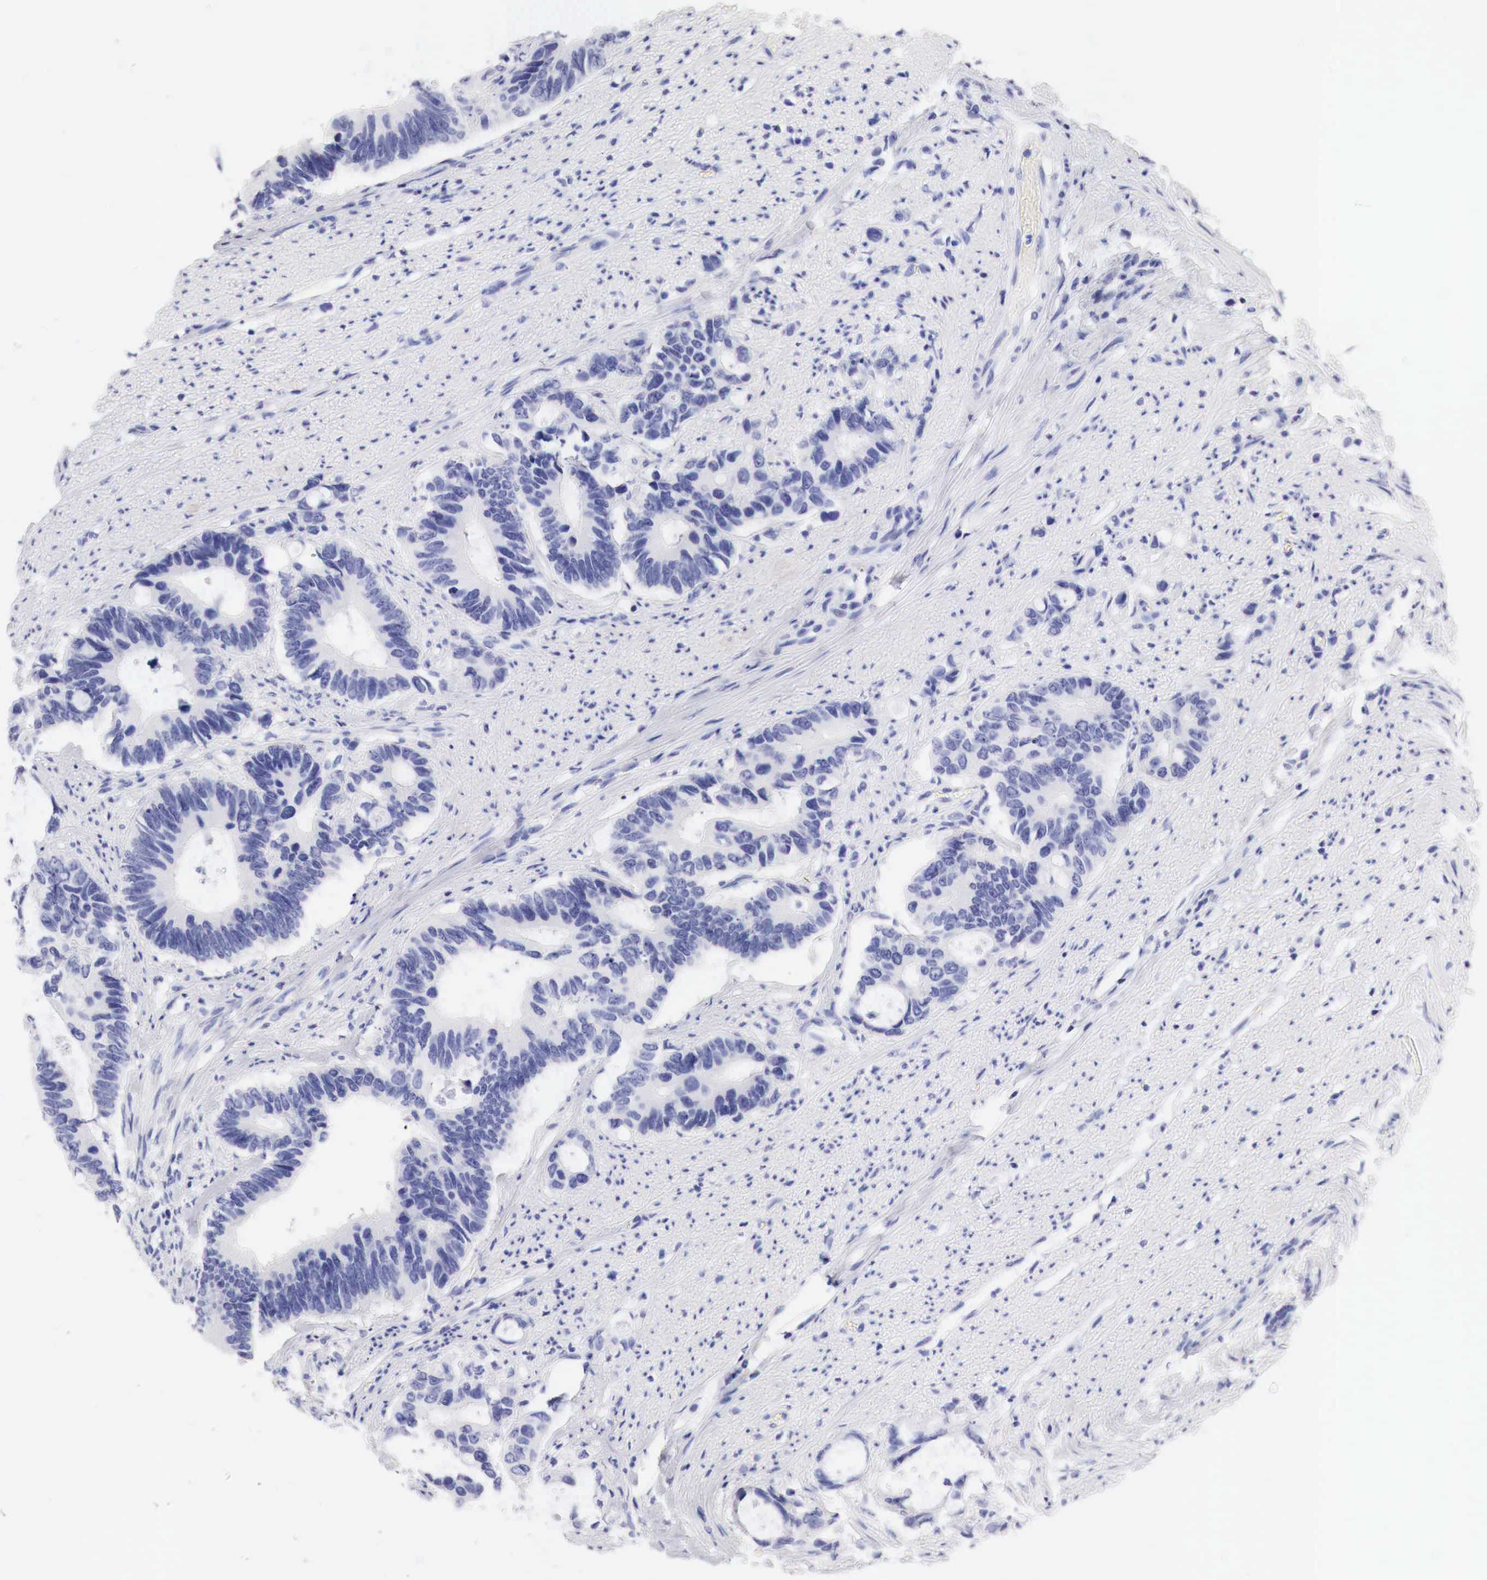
{"staining": {"intensity": "negative", "quantity": "none", "location": "none"}, "tissue": "colorectal cancer", "cell_type": "Tumor cells", "image_type": "cancer", "snomed": [{"axis": "morphology", "description": "Adenocarcinoma, NOS"}, {"axis": "topography", "description": "Colon"}], "caption": "This is an immunohistochemistry (IHC) photomicrograph of adenocarcinoma (colorectal). There is no expression in tumor cells.", "gene": "TYR", "patient": {"sex": "male", "age": 49}}